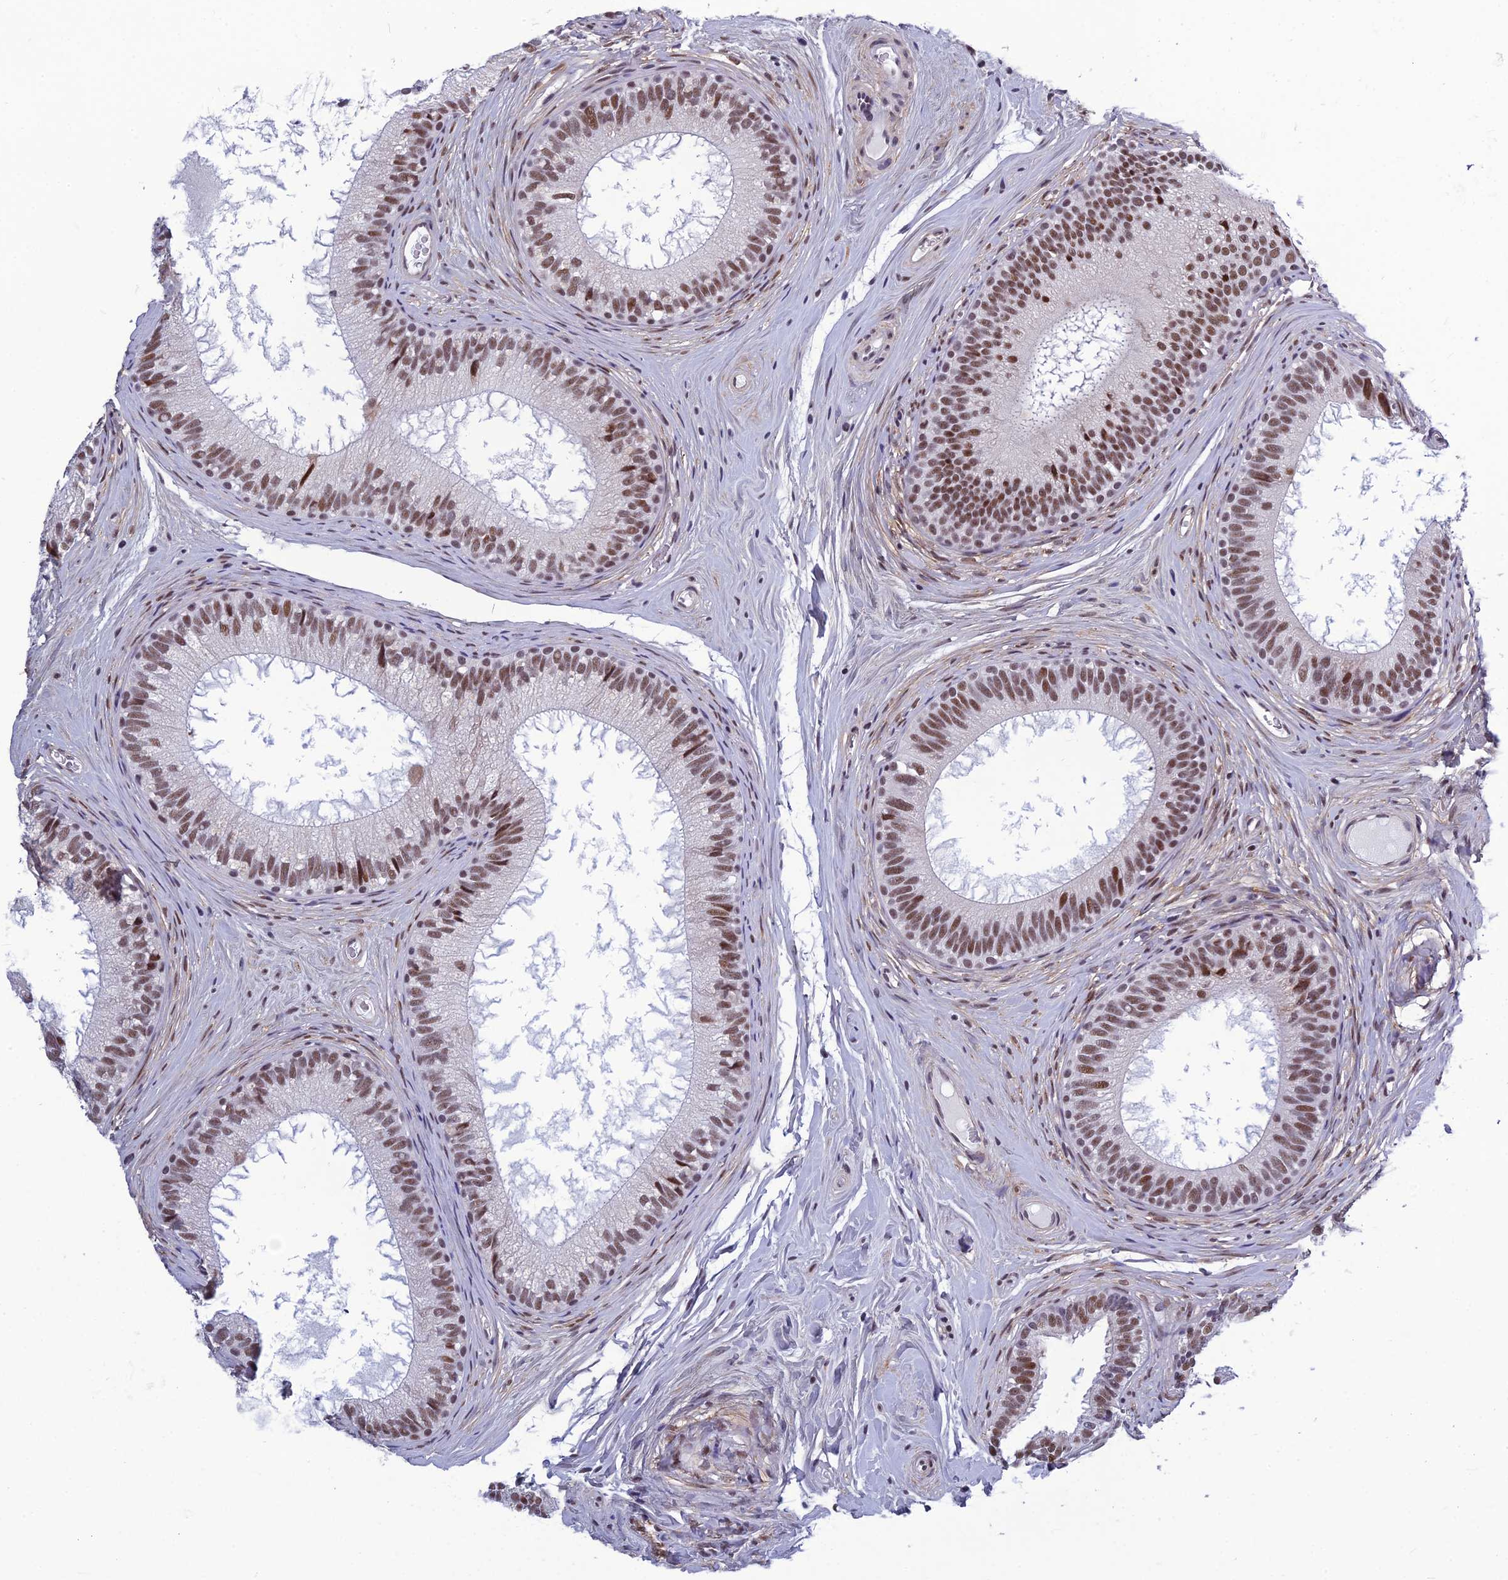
{"staining": {"intensity": "moderate", "quantity": ">75%", "location": "nuclear"}, "tissue": "epididymis", "cell_type": "Glandular cells", "image_type": "normal", "snomed": [{"axis": "morphology", "description": "Normal tissue, NOS"}, {"axis": "topography", "description": "Epididymis"}], "caption": "Immunohistochemistry (IHC) of unremarkable human epididymis shows medium levels of moderate nuclear staining in approximately >75% of glandular cells.", "gene": "RSRC1", "patient": {"sex": "male", "age": 33}}